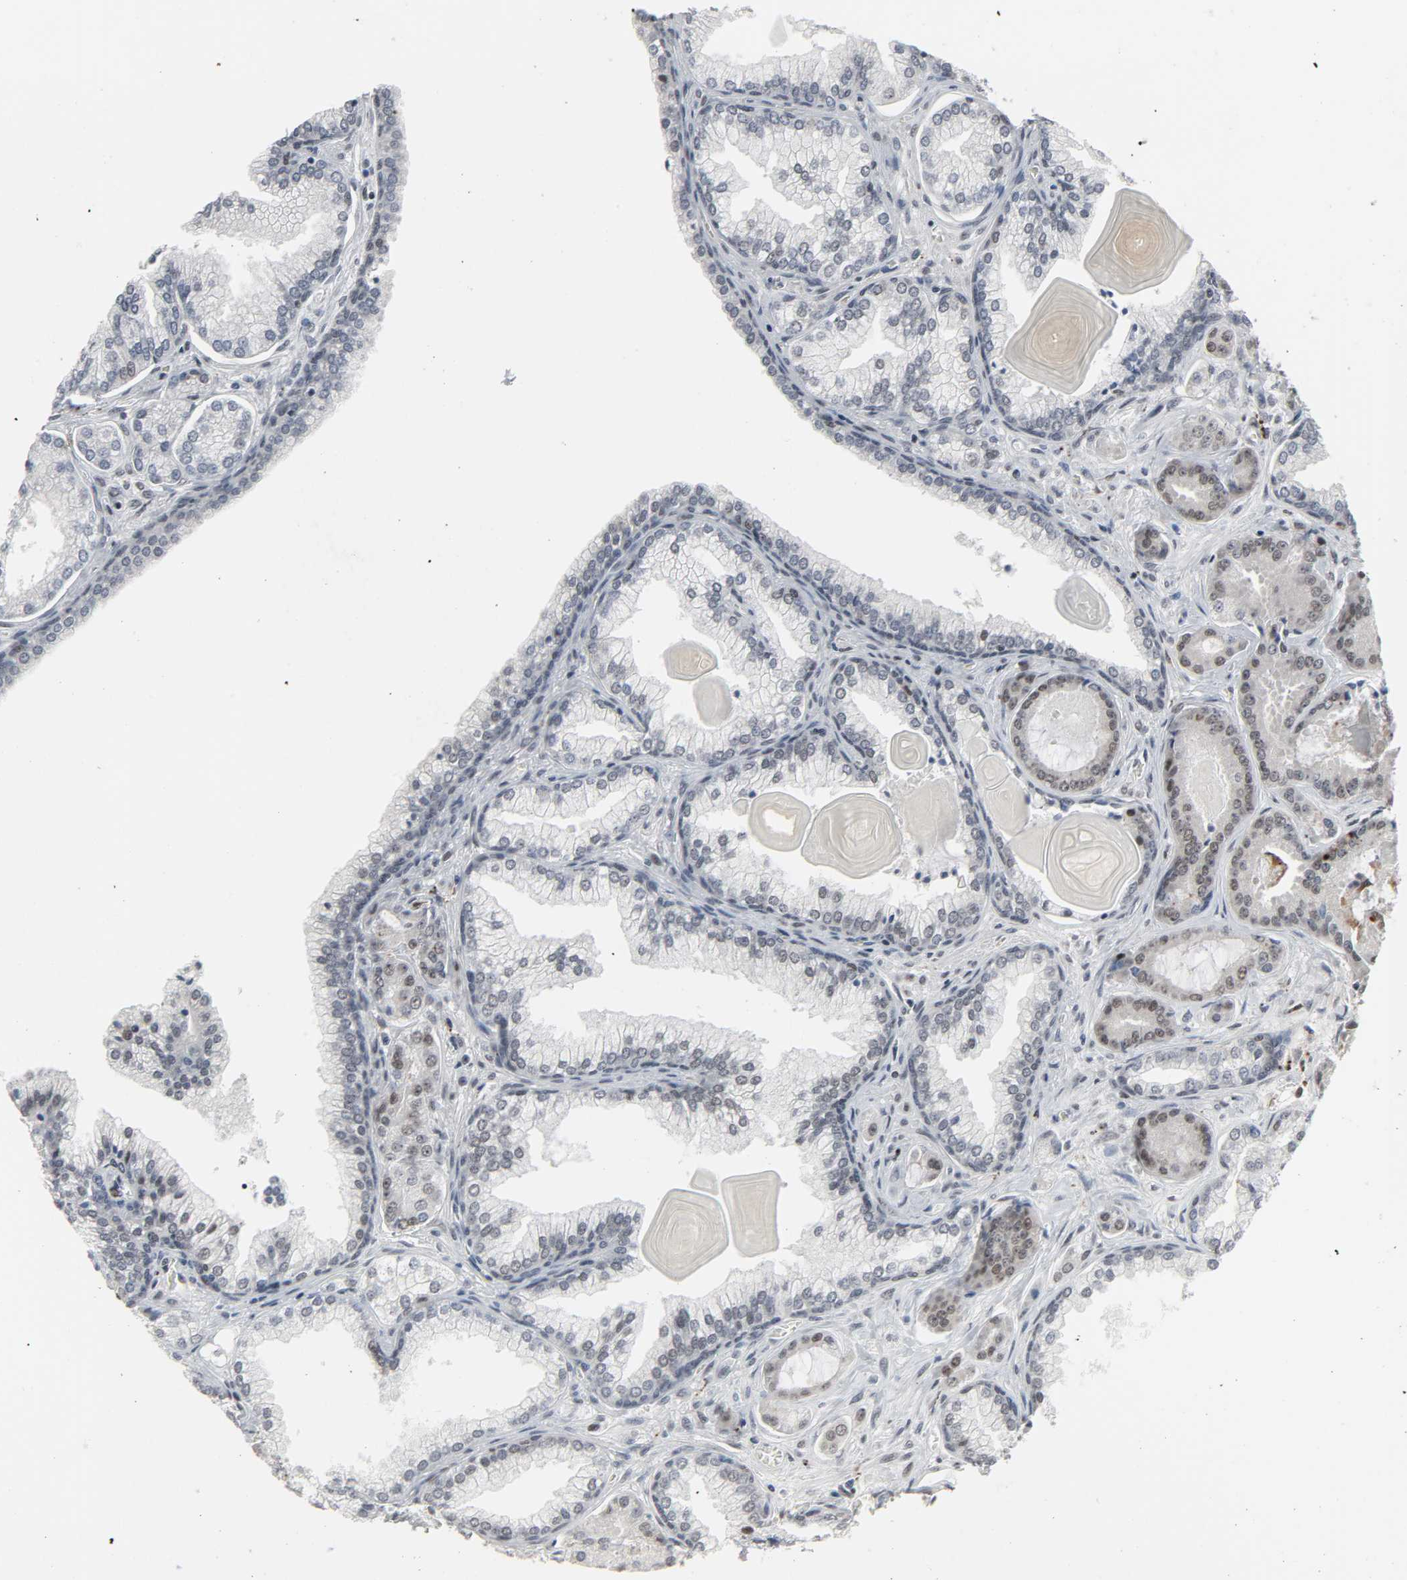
{"staining": {"intensity": "strong", "quantity": "25%-75%", "location": "nuclear"}, "tissue": "prostate cancer", "cell_type": "Tumor cells", "image_type": "cancer", "snomed": [{"axis": "morphology", "description": "Adenocarcinoma, Low grade"}, {"axis": "topography", "description": "Prostate"}], "caption": "IHC staining of prostate low-grade adenocarcinoma, which exhibits high levels of strong nuclear staining in about 25%-75% of tumor cells indicating strong nuclear protein expression. The staining was performed using DAB (brown) for protein detection and nuclei were counterstained in hematoxylin (blue).", "gene": "DAZAP1", "patient": {"sex": "male", "age": 59}}